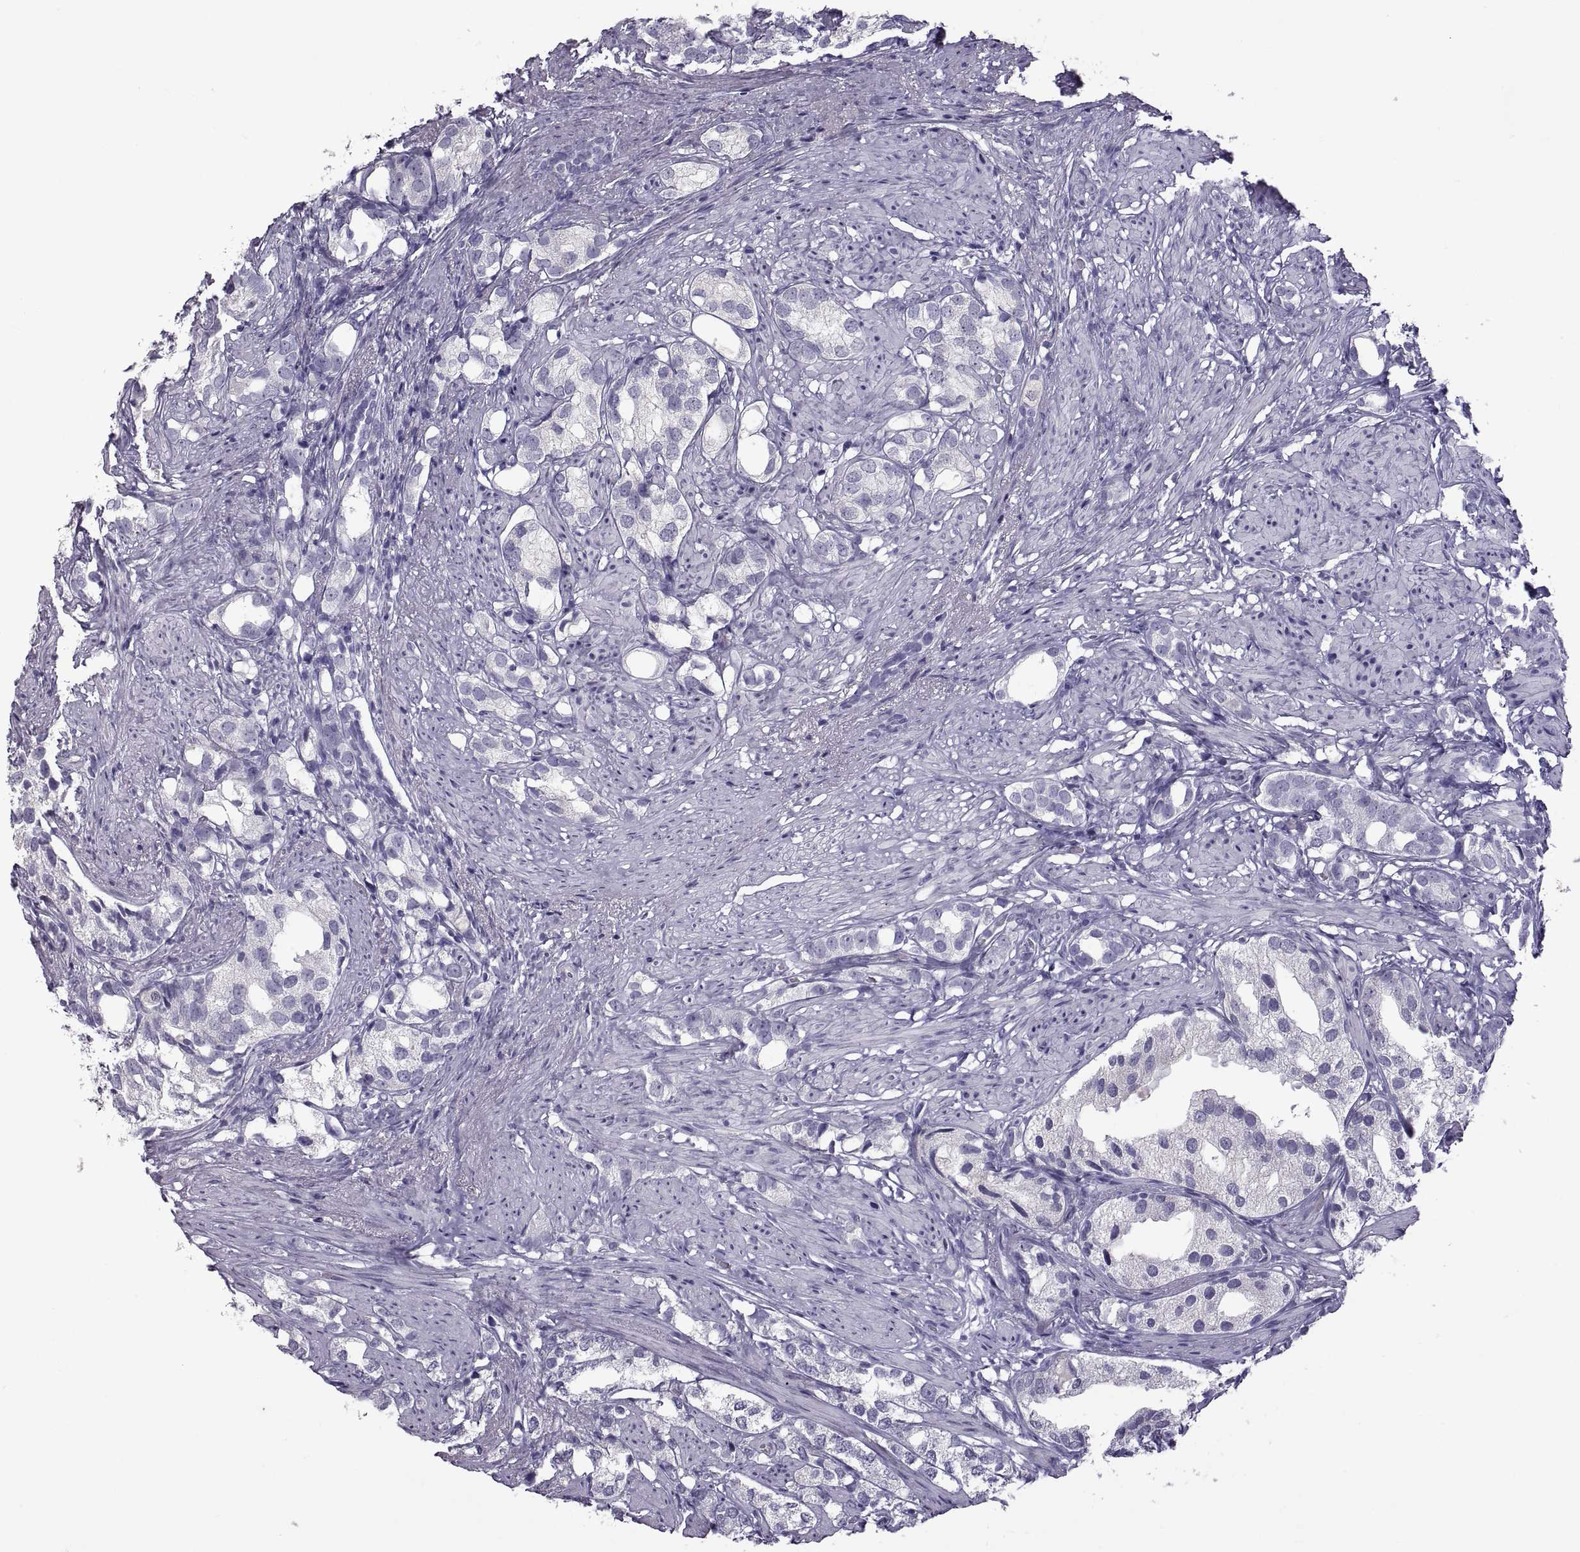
{"staining": {"intensity": "negative", "quantity": "none", "location": "none"}, "tissue": "prostate cancer", "cell_type": "Tumor cells", "image_type": "cancer", "snomed": [{"axis": "morphology", "description": "Adenocarcinoma, High grade"}, {"axis": "topography", "description": "Prostate"}], "caption": "Tumor cells show no significant protein positivity in prostate high-grade adenocarcinoma.", "gene": "RDM1", "patient": {"sex": "male", "age": 82}}